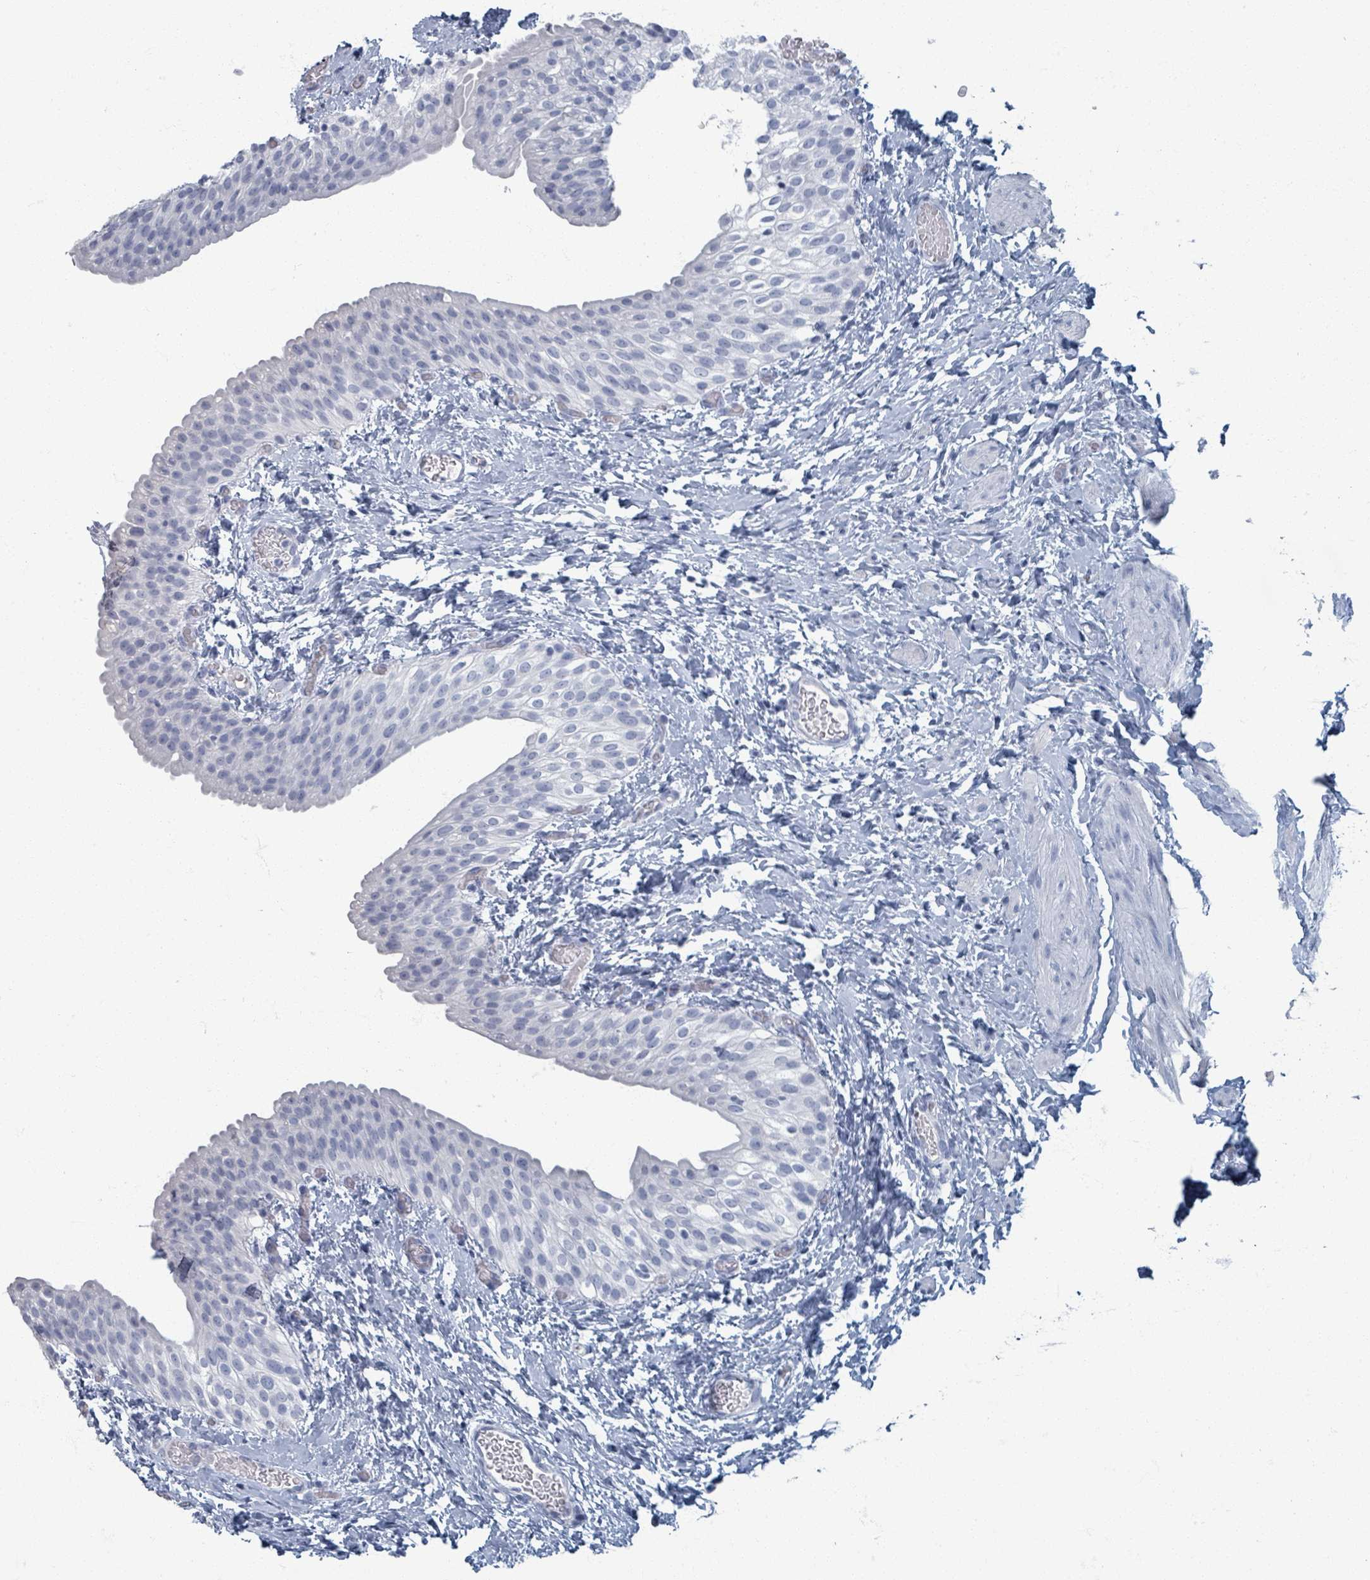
{"staining": {"intensity": "negative", "quantity": "none", "location": "none"}, "tissue": "urinary bladder", "cell_type": "Urothelial cells", "image_type": "normal", "snomed": [{"axis": "morphology", "description": "Normal tissue, NOS"}, {"axis": "topography", "description": "Urinary bladder"}], "caption": "Urinary bladder stained for a protein using immunohistochemistry demonstrates no staining urothelial cells.", "gene": "TAS2R1", "patient": {"sex": "male", "age": 1}}